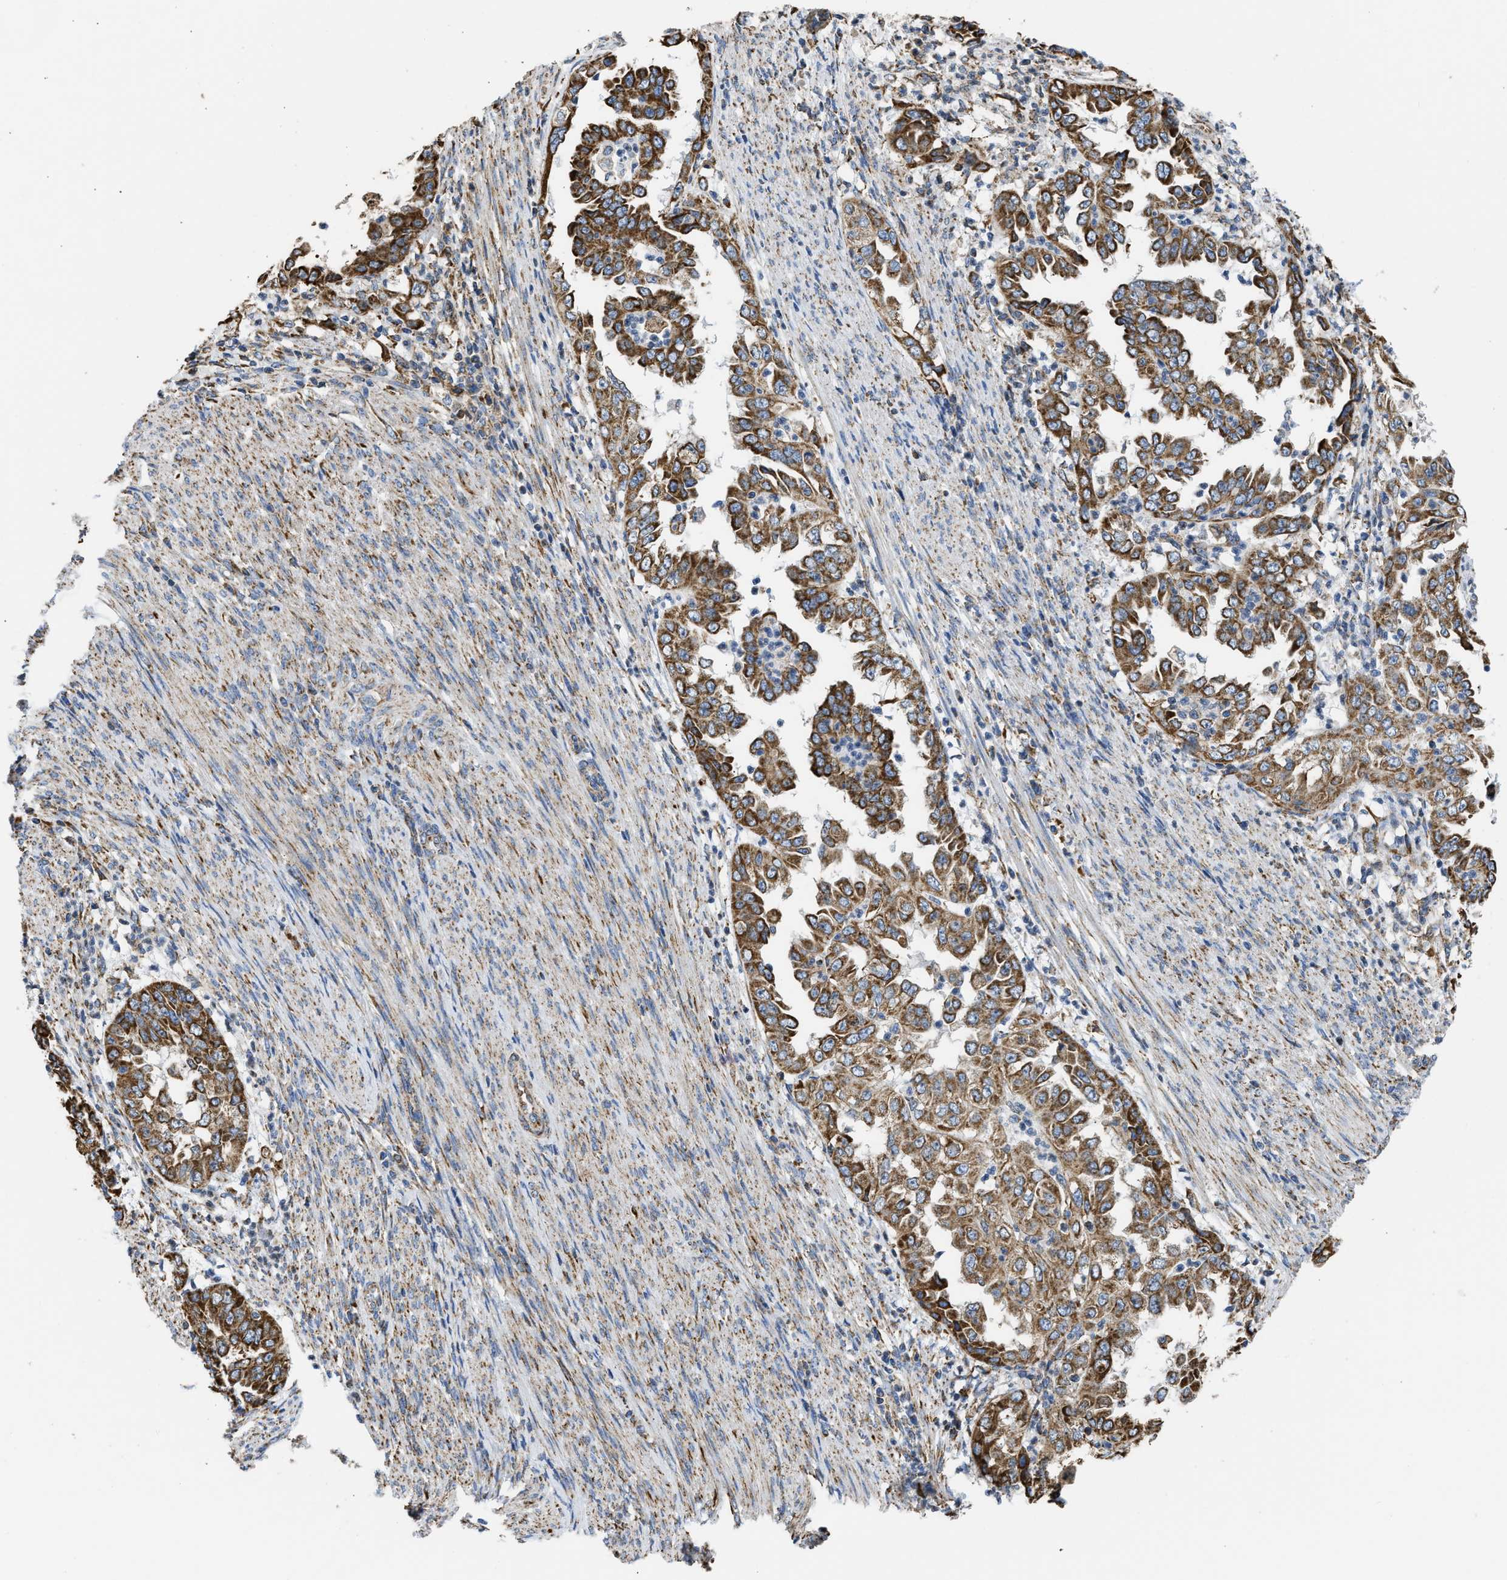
{"staining": {"intensity": "strong", "quantity": ">75%", "location": "cytoplasmic/membranous"}, "tissue": "endometrial cancer", "cell_type": "Tumor cells", "image_type": "cancer", "snomed": [{"axis": "morphology", "description": "Adenocarcinoma, NOS"}, {"axis": "topography", "description": "Endometrium"}], "caption": "An immunohistochemistry photomicrograph of tumor tissue is shown. Protein staining in brown highlights strong cytoplasmic/membranous positivity in adenocarcinoma (endometrial) within tumor cells.", "gene": "CYCS", "patient": {"sex": "female", "age": 85}}